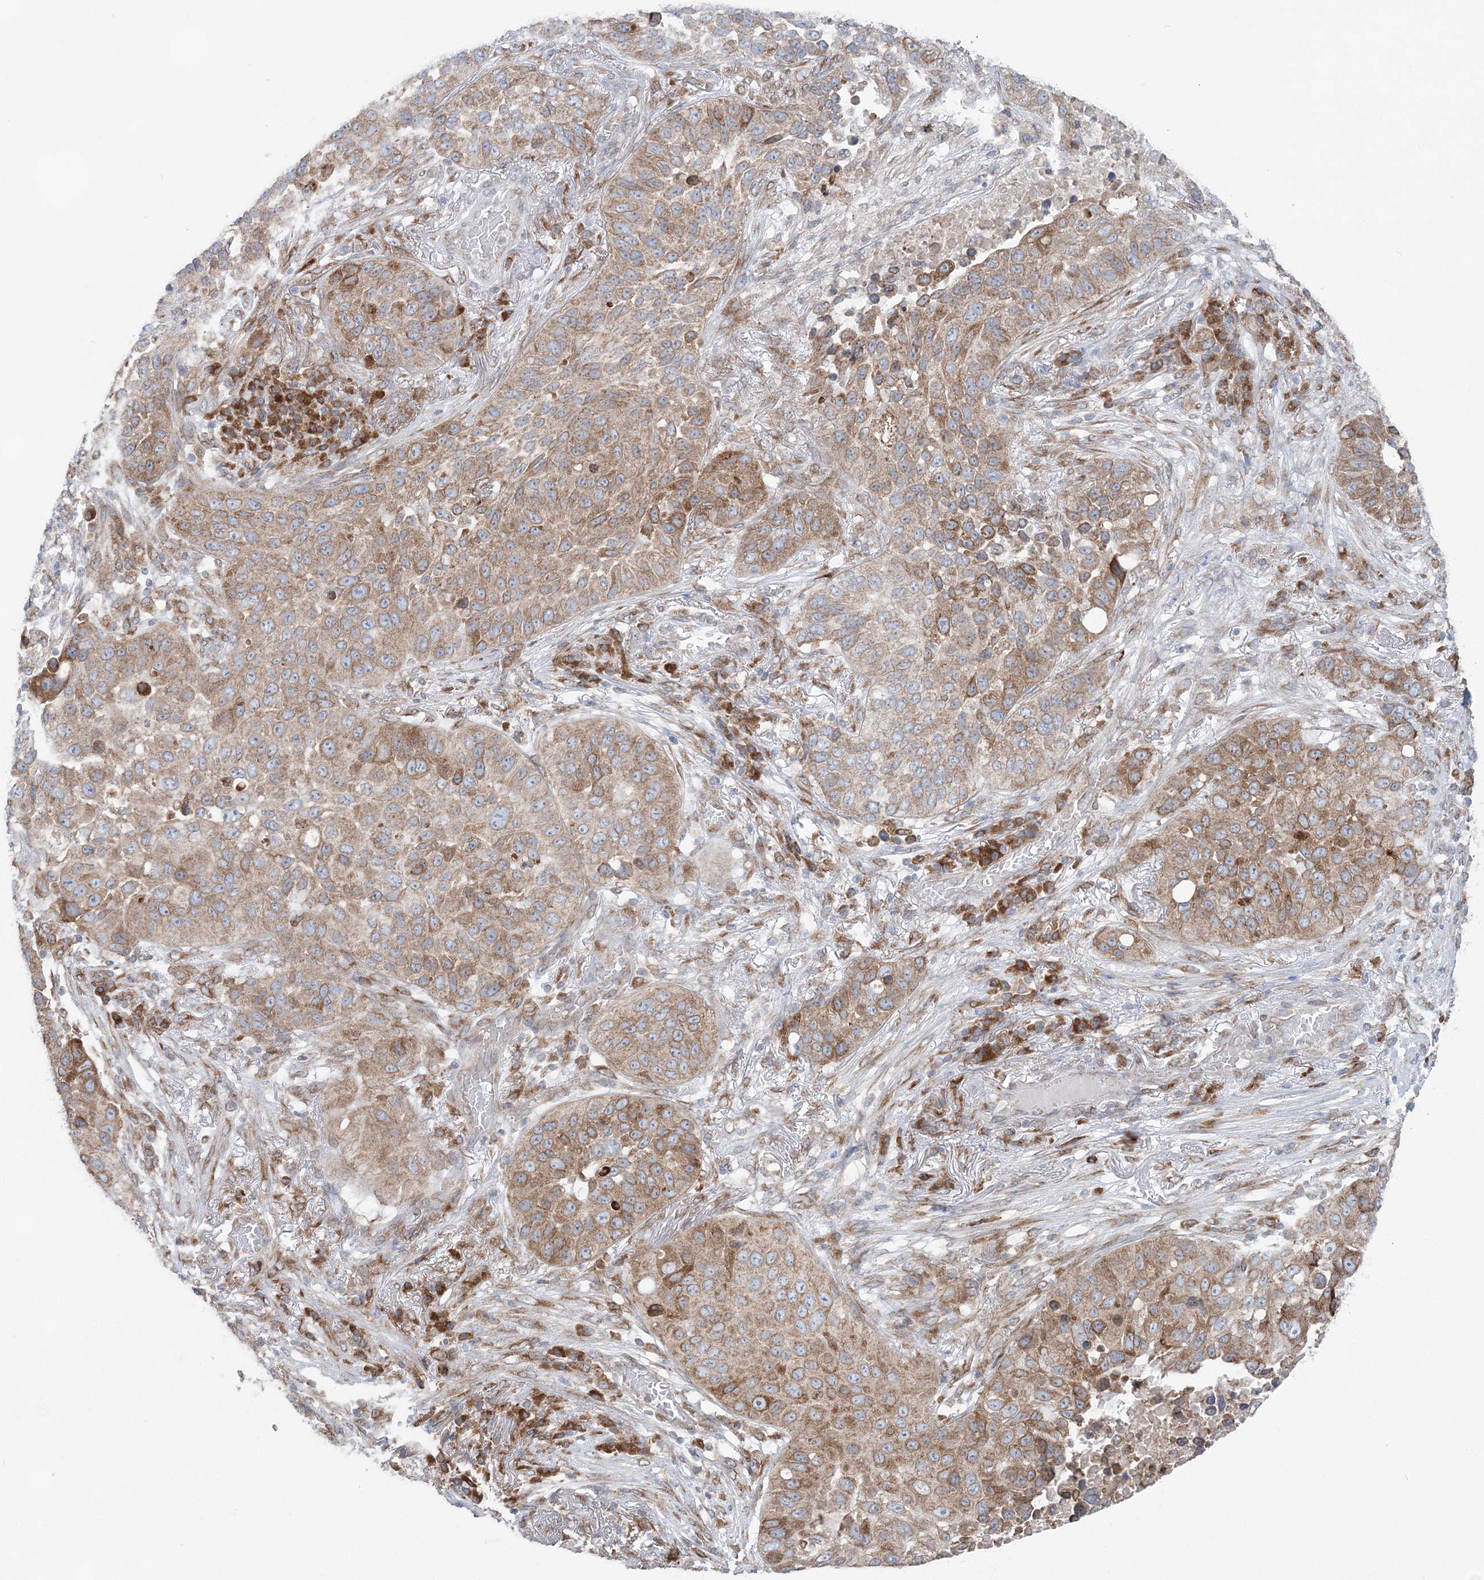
{"staining": {"intensity": "moderate", "quantity": ">75%", "location": "cytoplasmic/membranous"}, "tissue": "lung cancer", "cell_type": "Tumor cells", "image_type": "cancer", "snomed": [{"axis": "morphology", "description": "Squamous cell carcinoma, NOS"}, {"axis": "topography", "description": "Lung"}], "caption": "About >75% of tumor cells in lung cancer (squamous cell carcinoma) show moderate cytoplasmic/membranous protein staining as visualized by brown immunohistochemical staining.", "gene": "TMED10", "patient": {"sex": "male", "age": 57}}